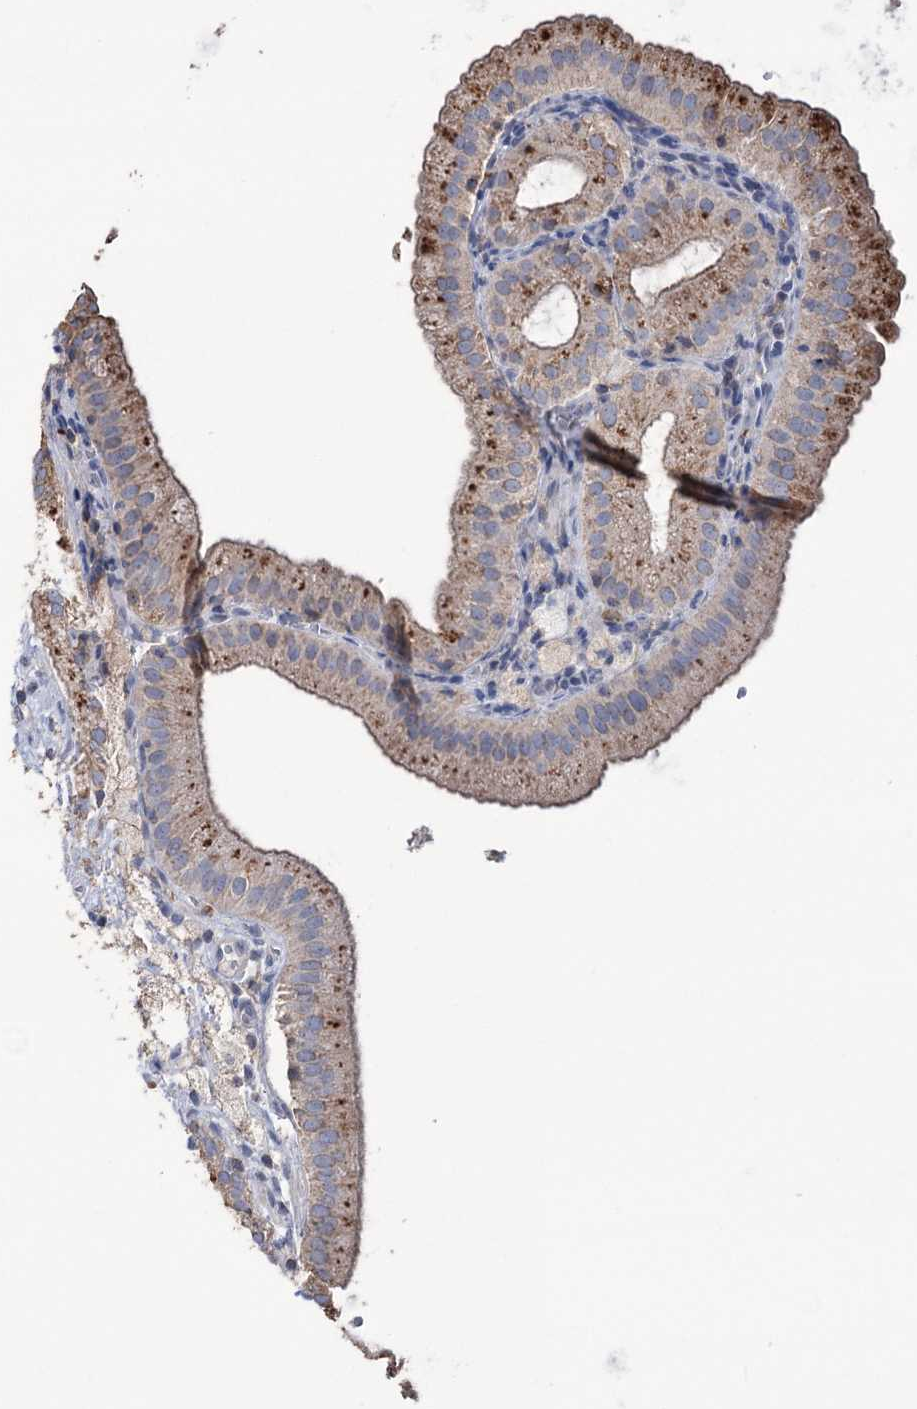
{"staining": {"intensity": "strong", "quantity": ">75%", "location": "cytoplasmic/membranous"}, "tissue": "gallbladder", "cell_type": "Glandular cells", "image_type": "normal", "snomed": [{"axis": "morphology", "description": "Normal tissue, NOS"}, {"axis": "topography", "description": "Gallbladder"}], "caption": "Immunohistochemistry staining of normal gallbladder, which demonstrates high levels of strong cytoplasmic/membranous staining in approximately >75% of glandular cells indicating strong cytoplasmic/membranous protein positivity. The staining was performed using DAB (brown) for protein detection and nuclei were counterstained in hematoxylin (blue).", "gene": "TRIM71", "patient": {"sex": "male", "age": 55}}